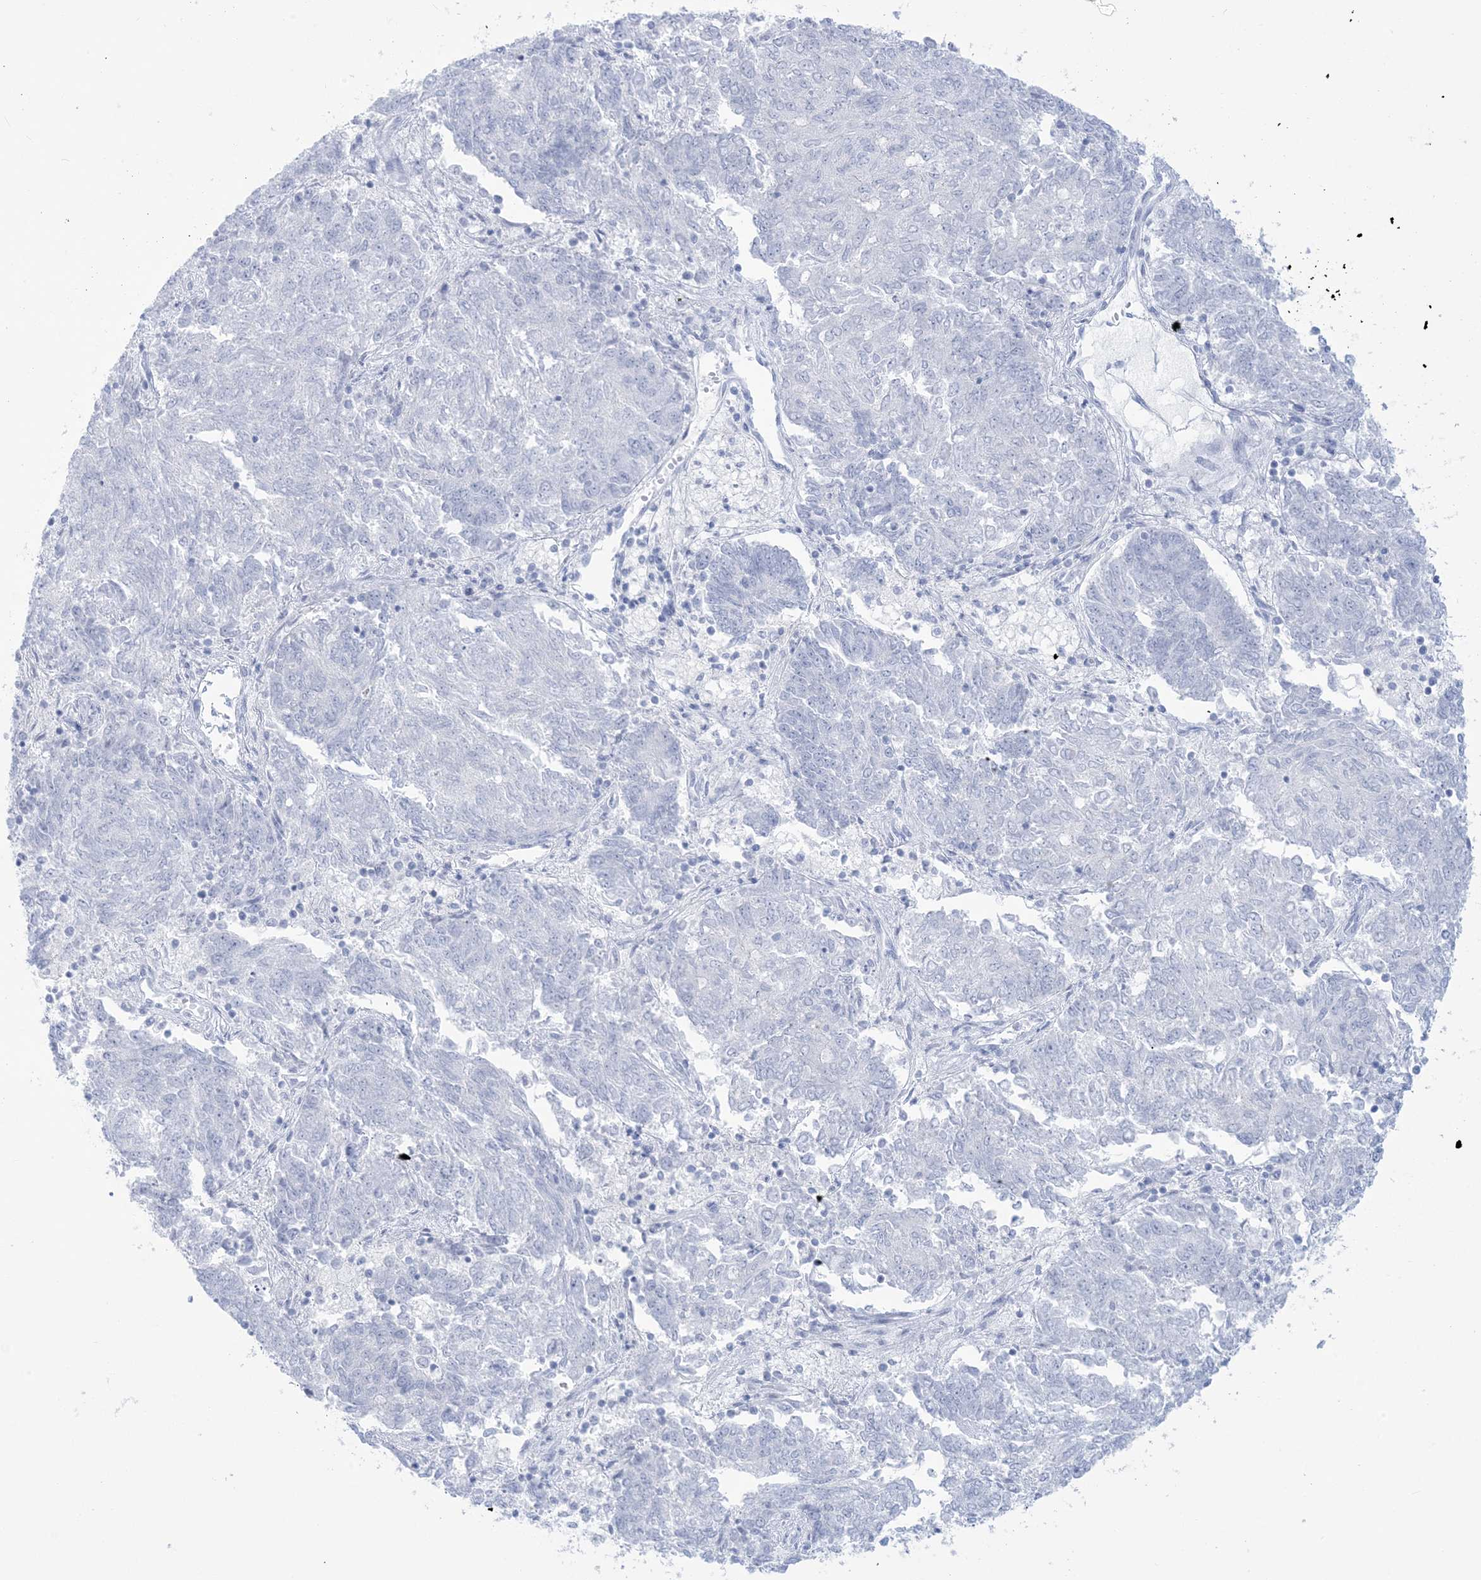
{"staining": {"intensity": "negative", "quantity": "none", "location": "none"}, "tissue": "endometrial cancer", "cell_type": "Tumor cells", "image_type": "cancer", "snomed": [{"axis": "morphology", "description": "Adenocarcinoma, NOS"}, {"axis": "topography", "description": "Endometrium"}], "caption": "Immunohistochemistry histopathology image of endometrial cancer (adenocarcinoma) stained for a protein (brown), which exhibits no expression in tumor cells. (Immunohistochemistry, brightfield microscopy, high magnification).", "gene": "AGXT", "patient": {"sex": "female", "age": 80}}